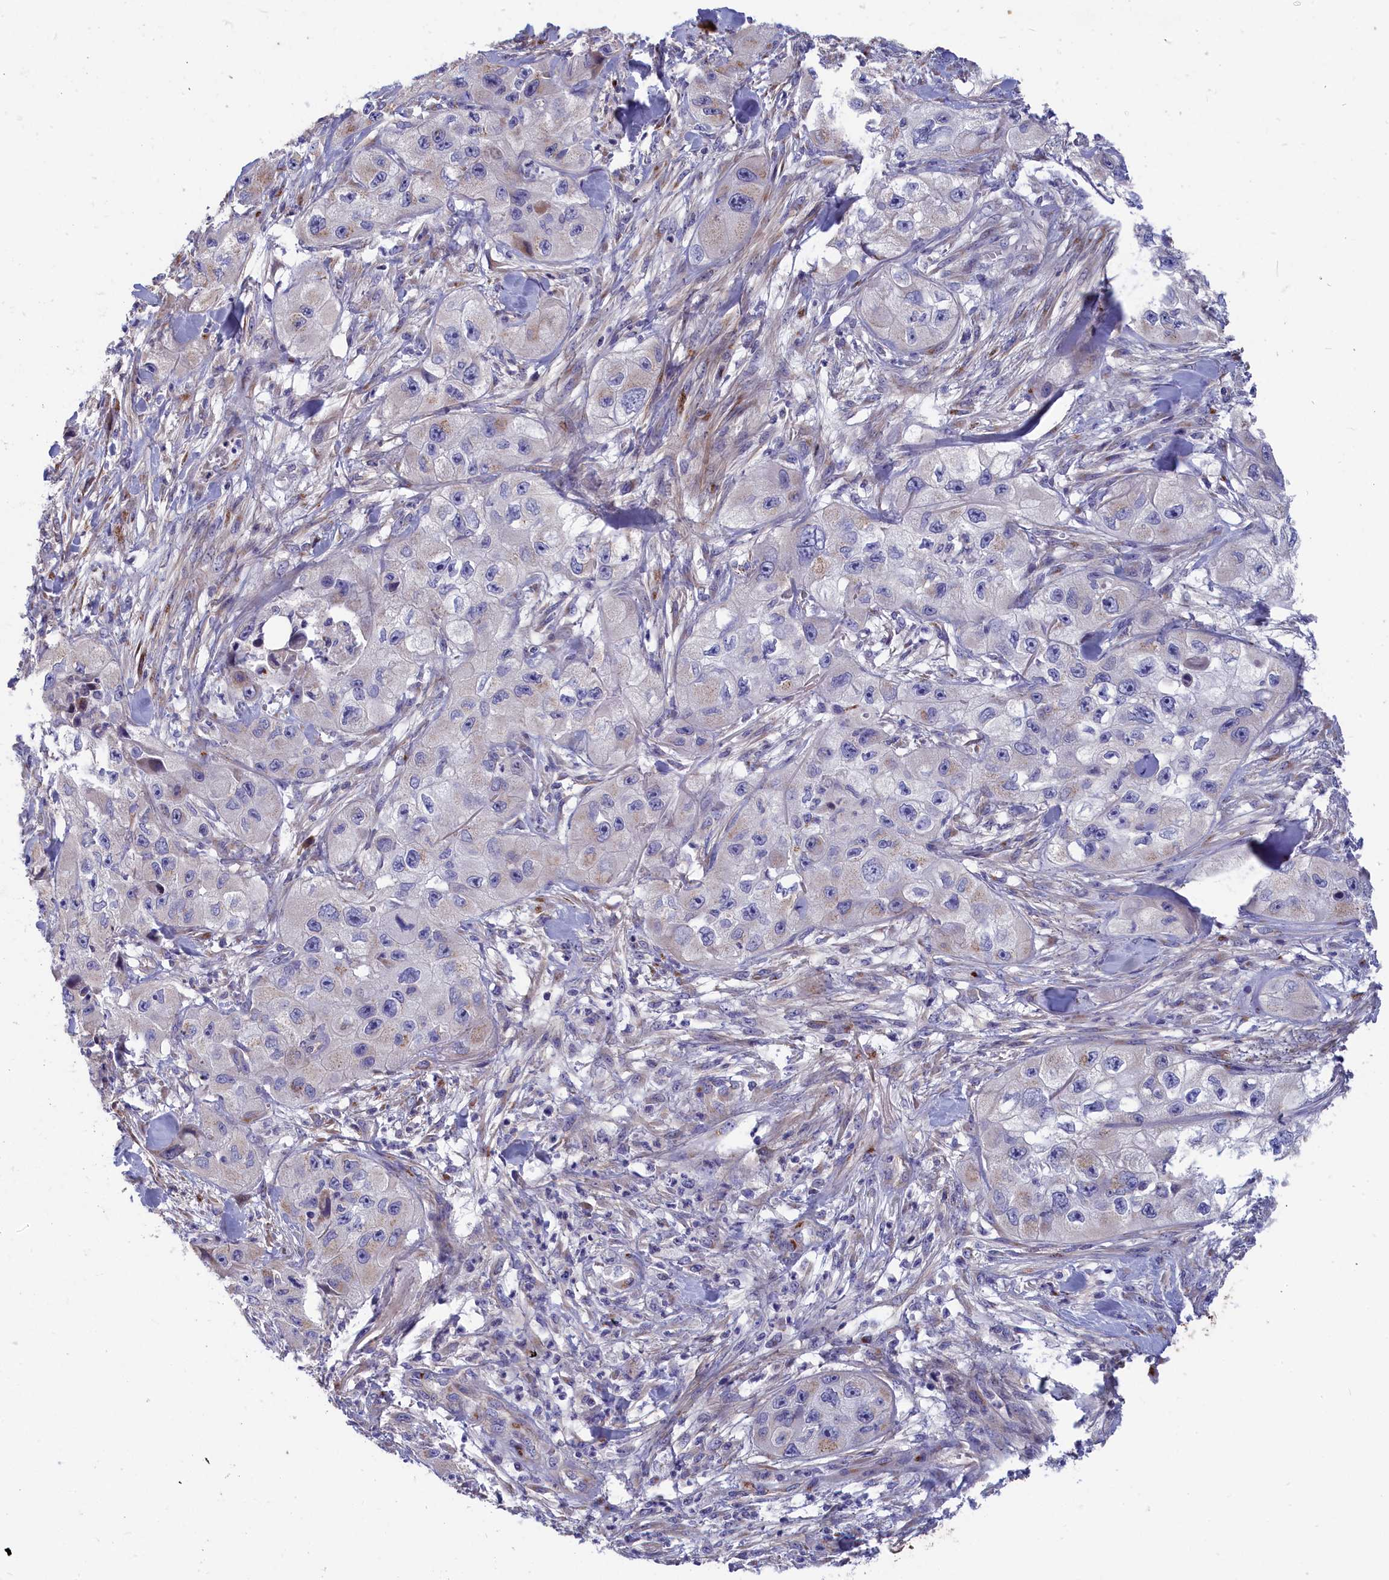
{"staining": {"intensity": "weak", "quantity": "<25%", "location": "cytoplasmic/membranous"}, "tissue": "skin cancer", "cell_type": "Tumor cells", "image_type": "cancer", "snomed": [{"axis": "morphology", "description": "Squamous cell carcinoma, NOS"}, {"axis": "topography", "description": "Skin"}, {"axis": "topography", "description": "Subcutis"}], "caption": "High power microscopy micrograph of an immunohistochemistry (IHC) photomicrograph of squamous cell carcinoma (skin), revealing no significant staining in tumor cells.", "gene": "TUBGCP4", "patient": {"sex": "male", "age": 73}}